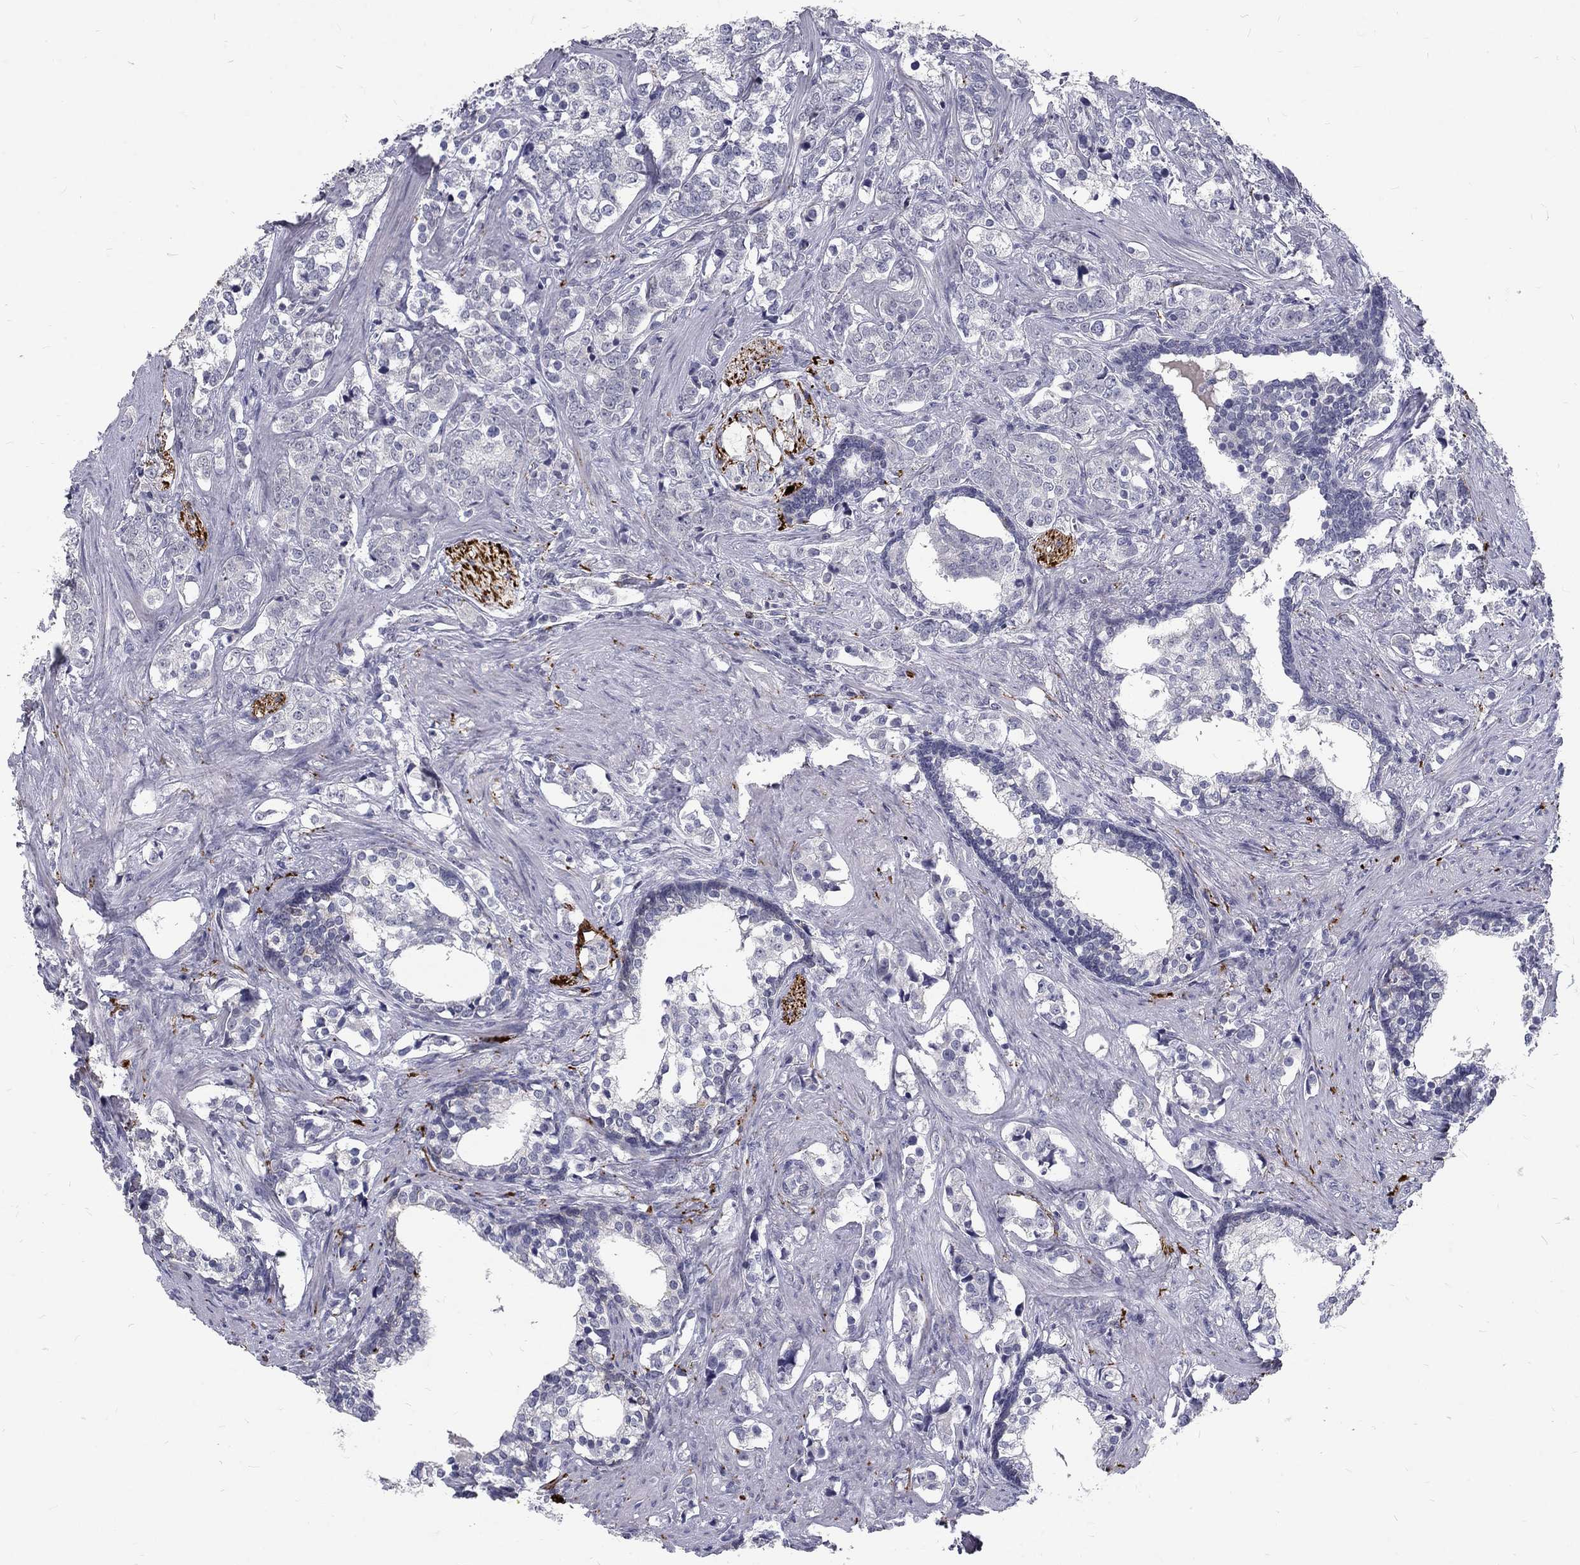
{"staining": {"intensity": "negative", "quantity": "none", "location": "none"}, "tissue": "prostate cancer", "cell_type": "Tumor cells", "image_type": "cancer", "snomed": [{"axis": "morphology", "description": "Adenocarcinoma, NOS"}, {"axis": "topography", "description": "Prostate and seminal vesicle, NOS"}], "caption": "IHC histopathology image of neoplastic tissue: human prostate cancer stained with DAB shows no significant protein positivity in tumor cells. (DAB (3,3'-diaminobenzidine) IHC visualized using brightfield microscopy, high magnification).", "gene": "NOS1", "patient": {"sex": "male", "age": 63}}